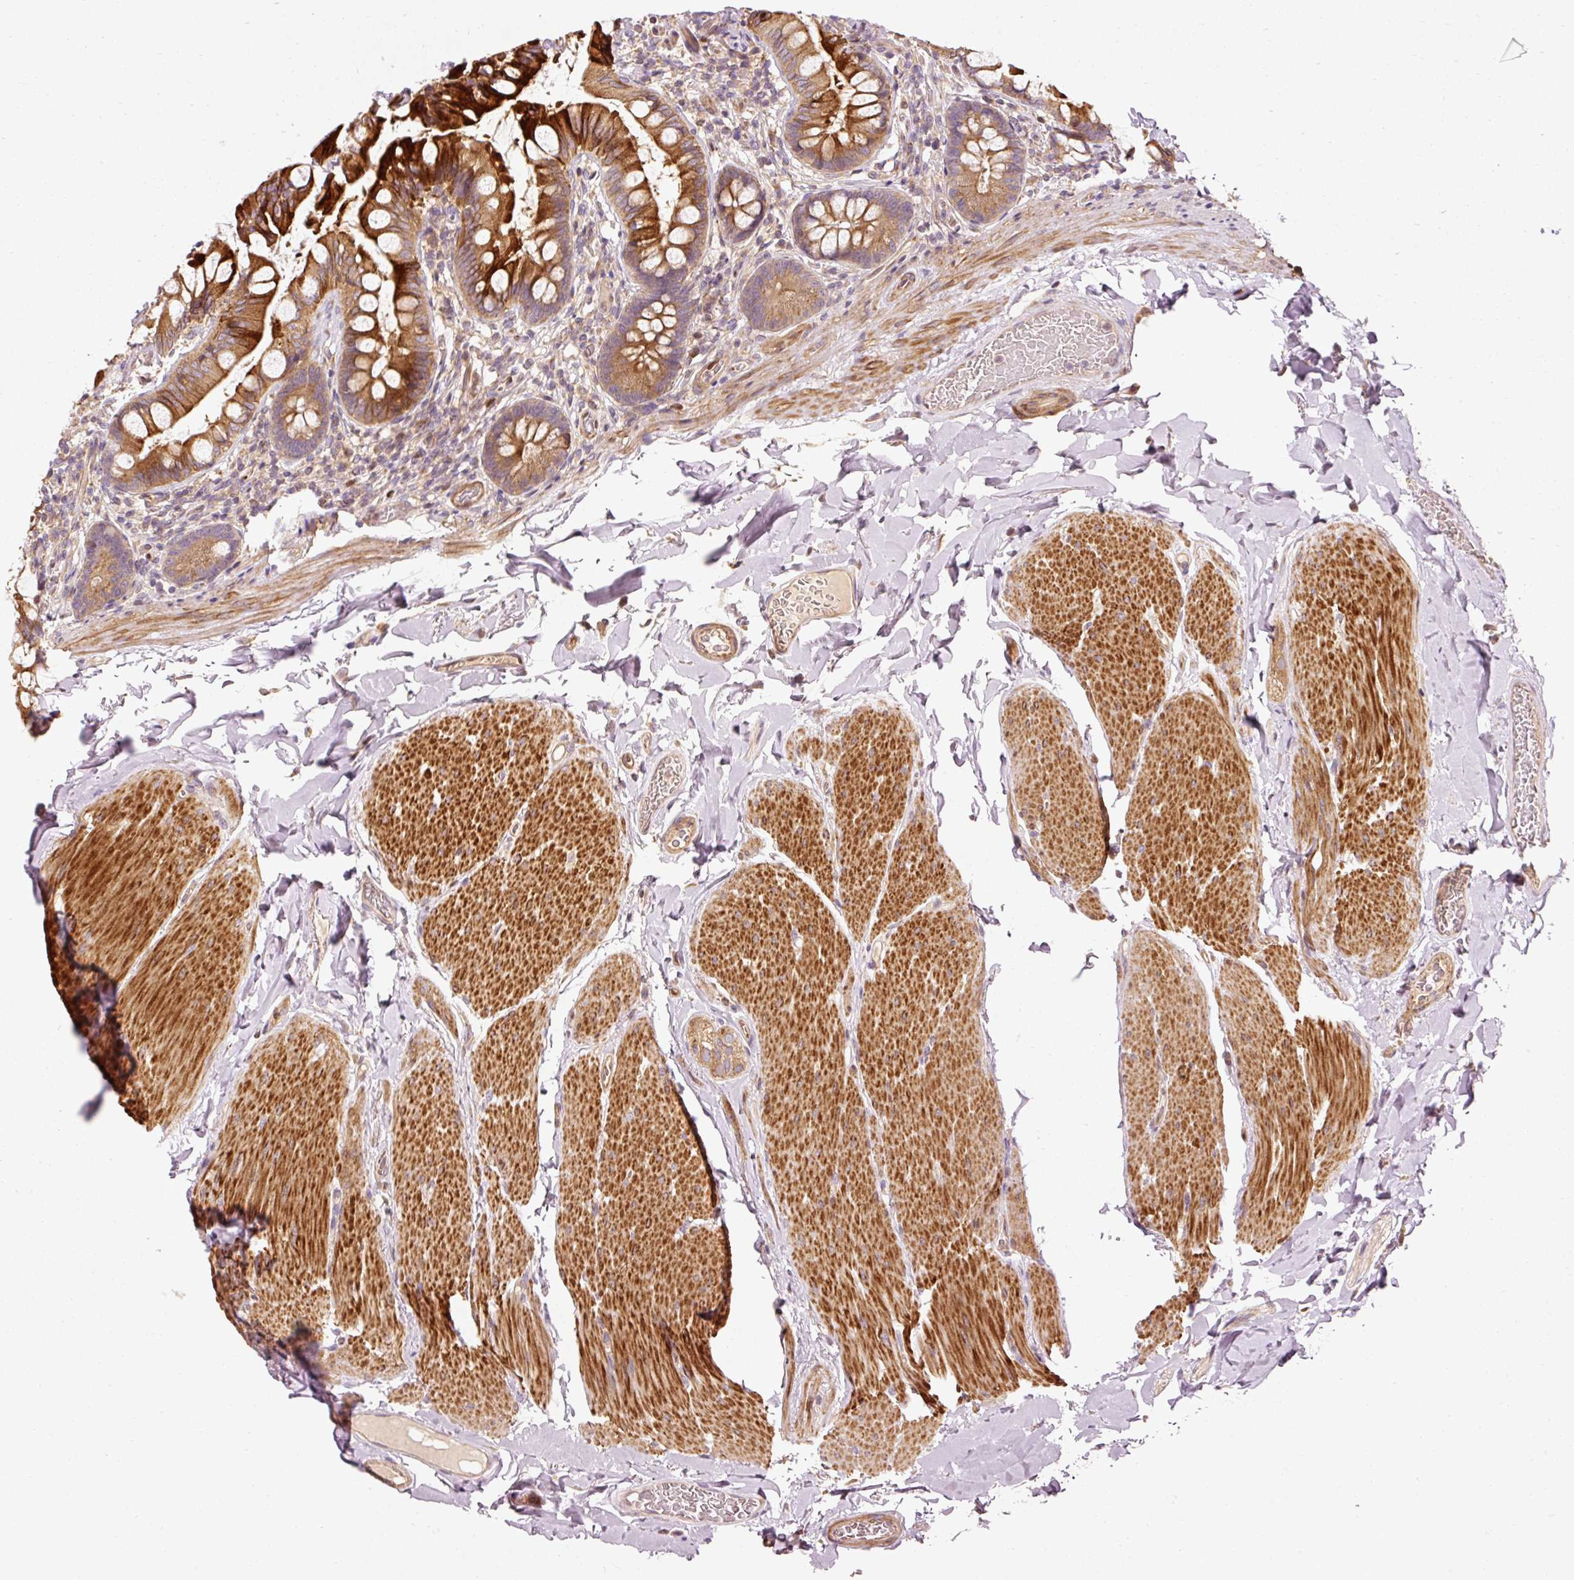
{"staining": {"intensity": "strong", "quantity": ">75%", "location": "cytoplasmic/membranous"}, "tissue": "small intestine", "cell_type": "Glandular cells", "image_type": "normal", "snomed": [{"axis": "morphology", "description": "Normal tissue, NOS"}, {"axis": "topography", "description": "Small intestine"}], "caption": "Unremarkable small intestine displays strong cytoplasmic/membranous positivity in approximately >75% of glandular cells Immunohistochemistry stains the protein of interest in brown and the nuclei are stained blue..", "gene": "NAPA", "patient": {"sex": "male", "age": 70}}